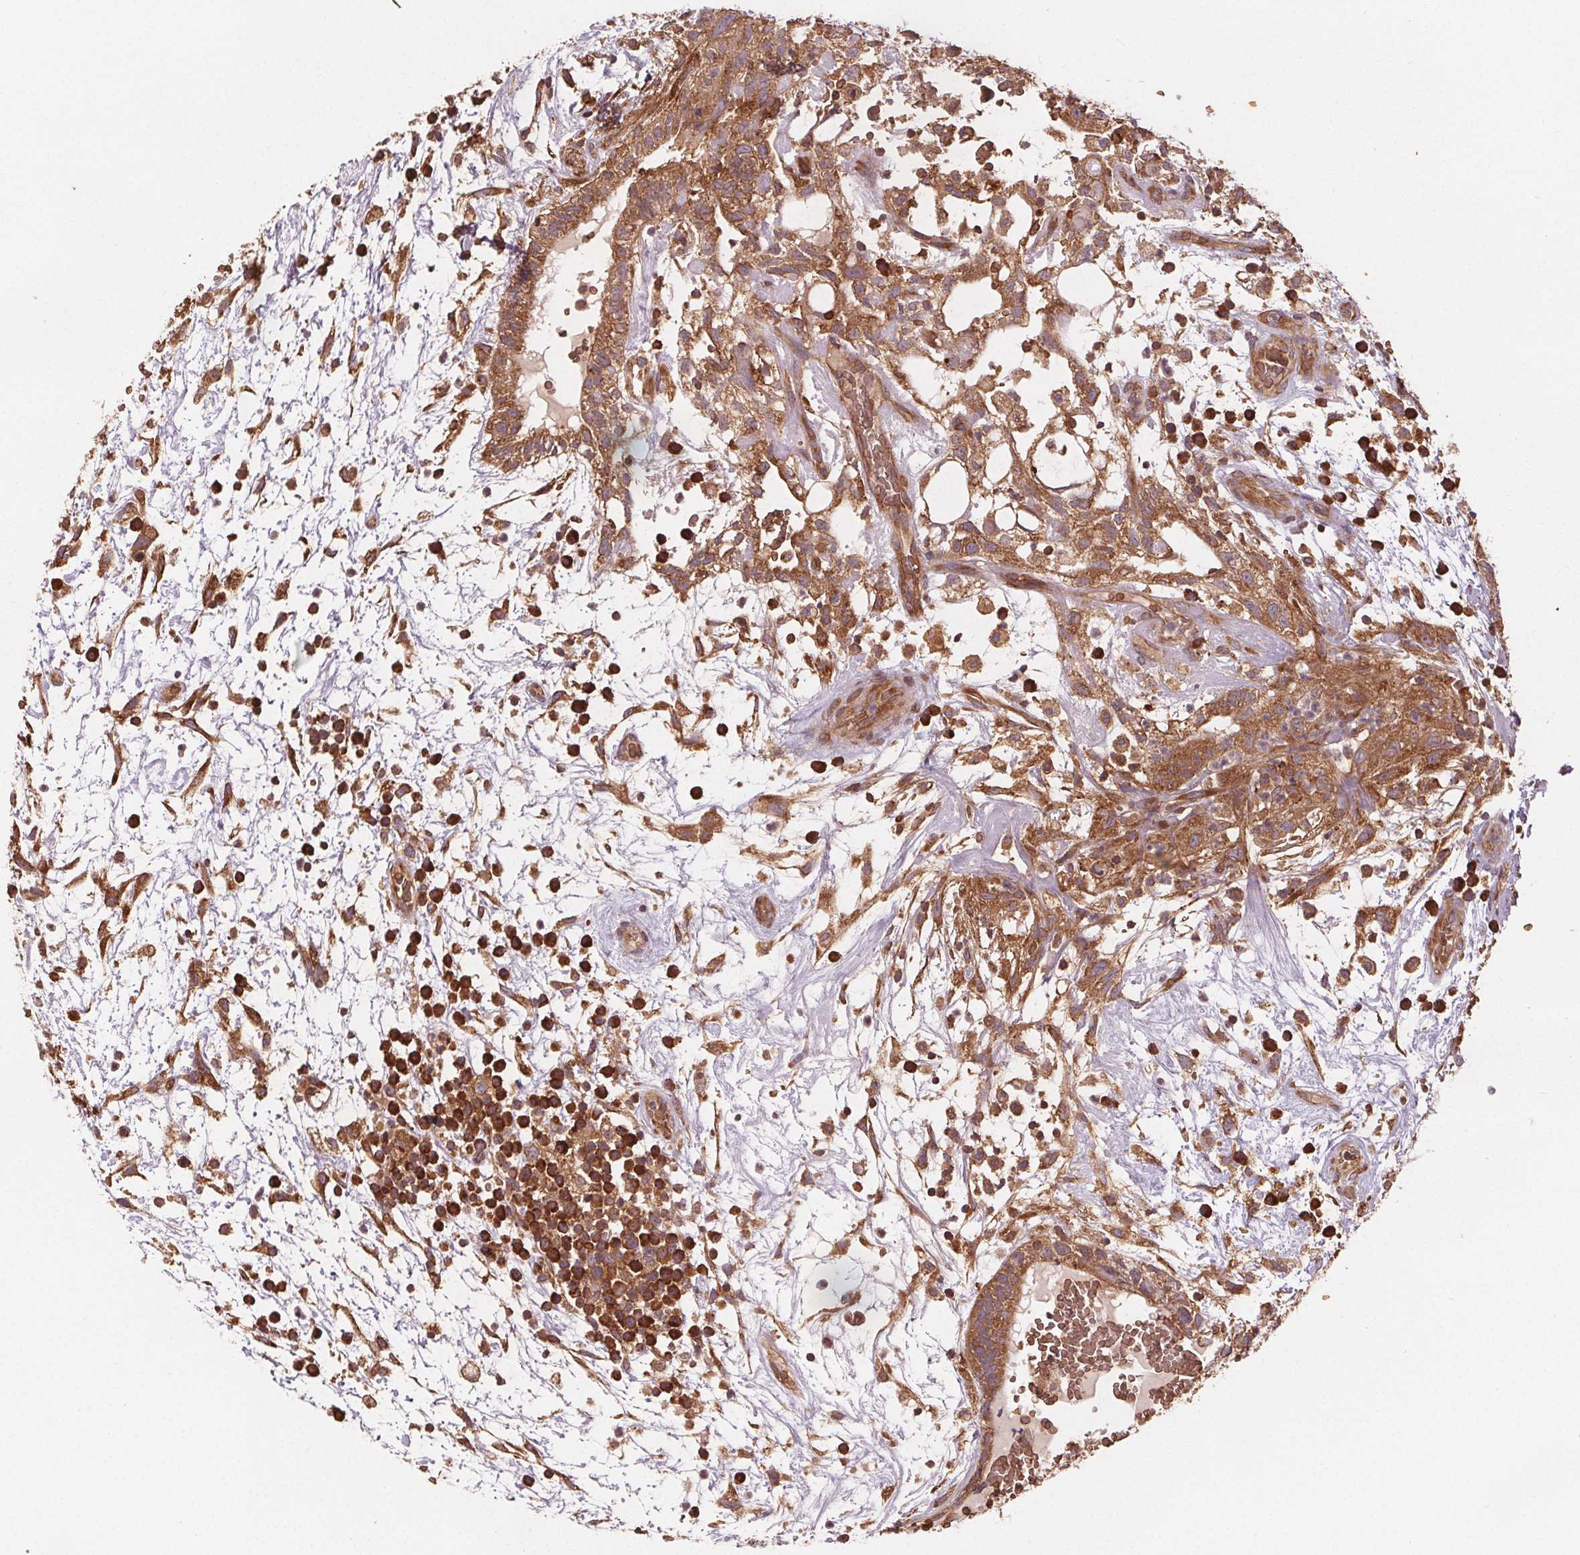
{"staining": {"intensity": "moderate", "quantity": ">75%", "location": "cytoplasmic/membranous"}, "tissue": "testis cancer", "cell_type": "Tumor cells", "image_type": "cancer", "snomed": [{"axis": "morphology", "description": "Normal tissue, NOS"}, {"axis": "morphology", "description": "Carcinoma, Embryonal, NOS"}, {"axis": "topography", "description": "Testis"}], "caption": "Brown immunohistochemical staining in testis cancer (embryonal carcinoma) shows moderate cytoplasmic/membranous expression in about >75% of tumor cells.", "gene": "EIF3D", "patient": {"sex": "male", "age": 32}}